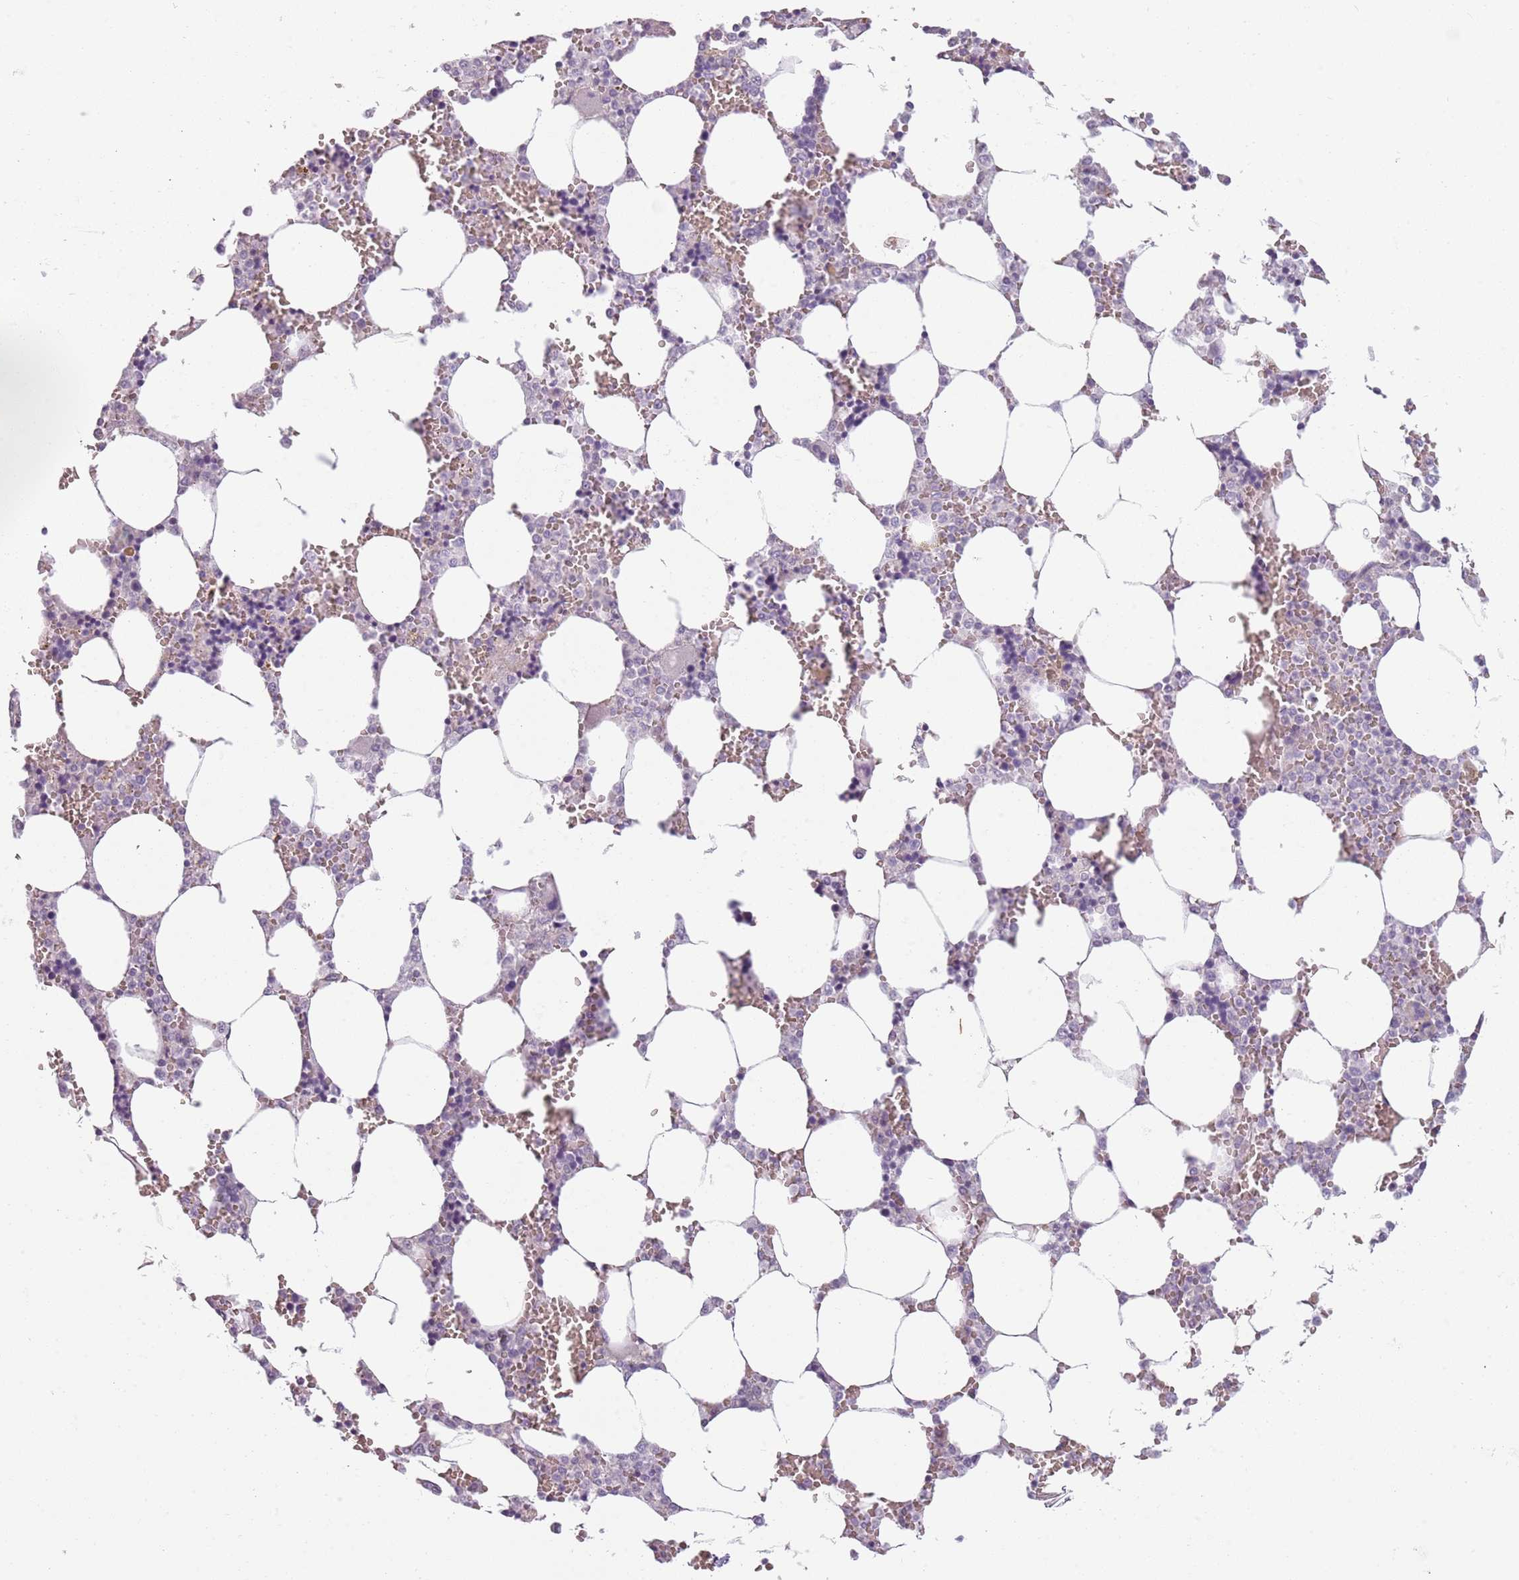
{"staining": {"intensity": "weak", "quantity": "<25%", "location": "cytoplasmic/membranous"}, "tissue": "bone marrow", "cell_type": "Hematopoietic cells", "image_type": "normal", "snomed": [{"axis": "morphology", "description": "Normal tissue, NOS"}, {"axis": "topography", "description": "Bone marrow"}], "caption": "DAB (3,3'-diaminobenzidine) immunohistochemical staining of unremarkable bone marrow reveals no significant positivity in hematopoietic cells. (DAB IHC, high magnification).", "gene": "TLCD2", "patient": {"sex": "male", "age": 64}}